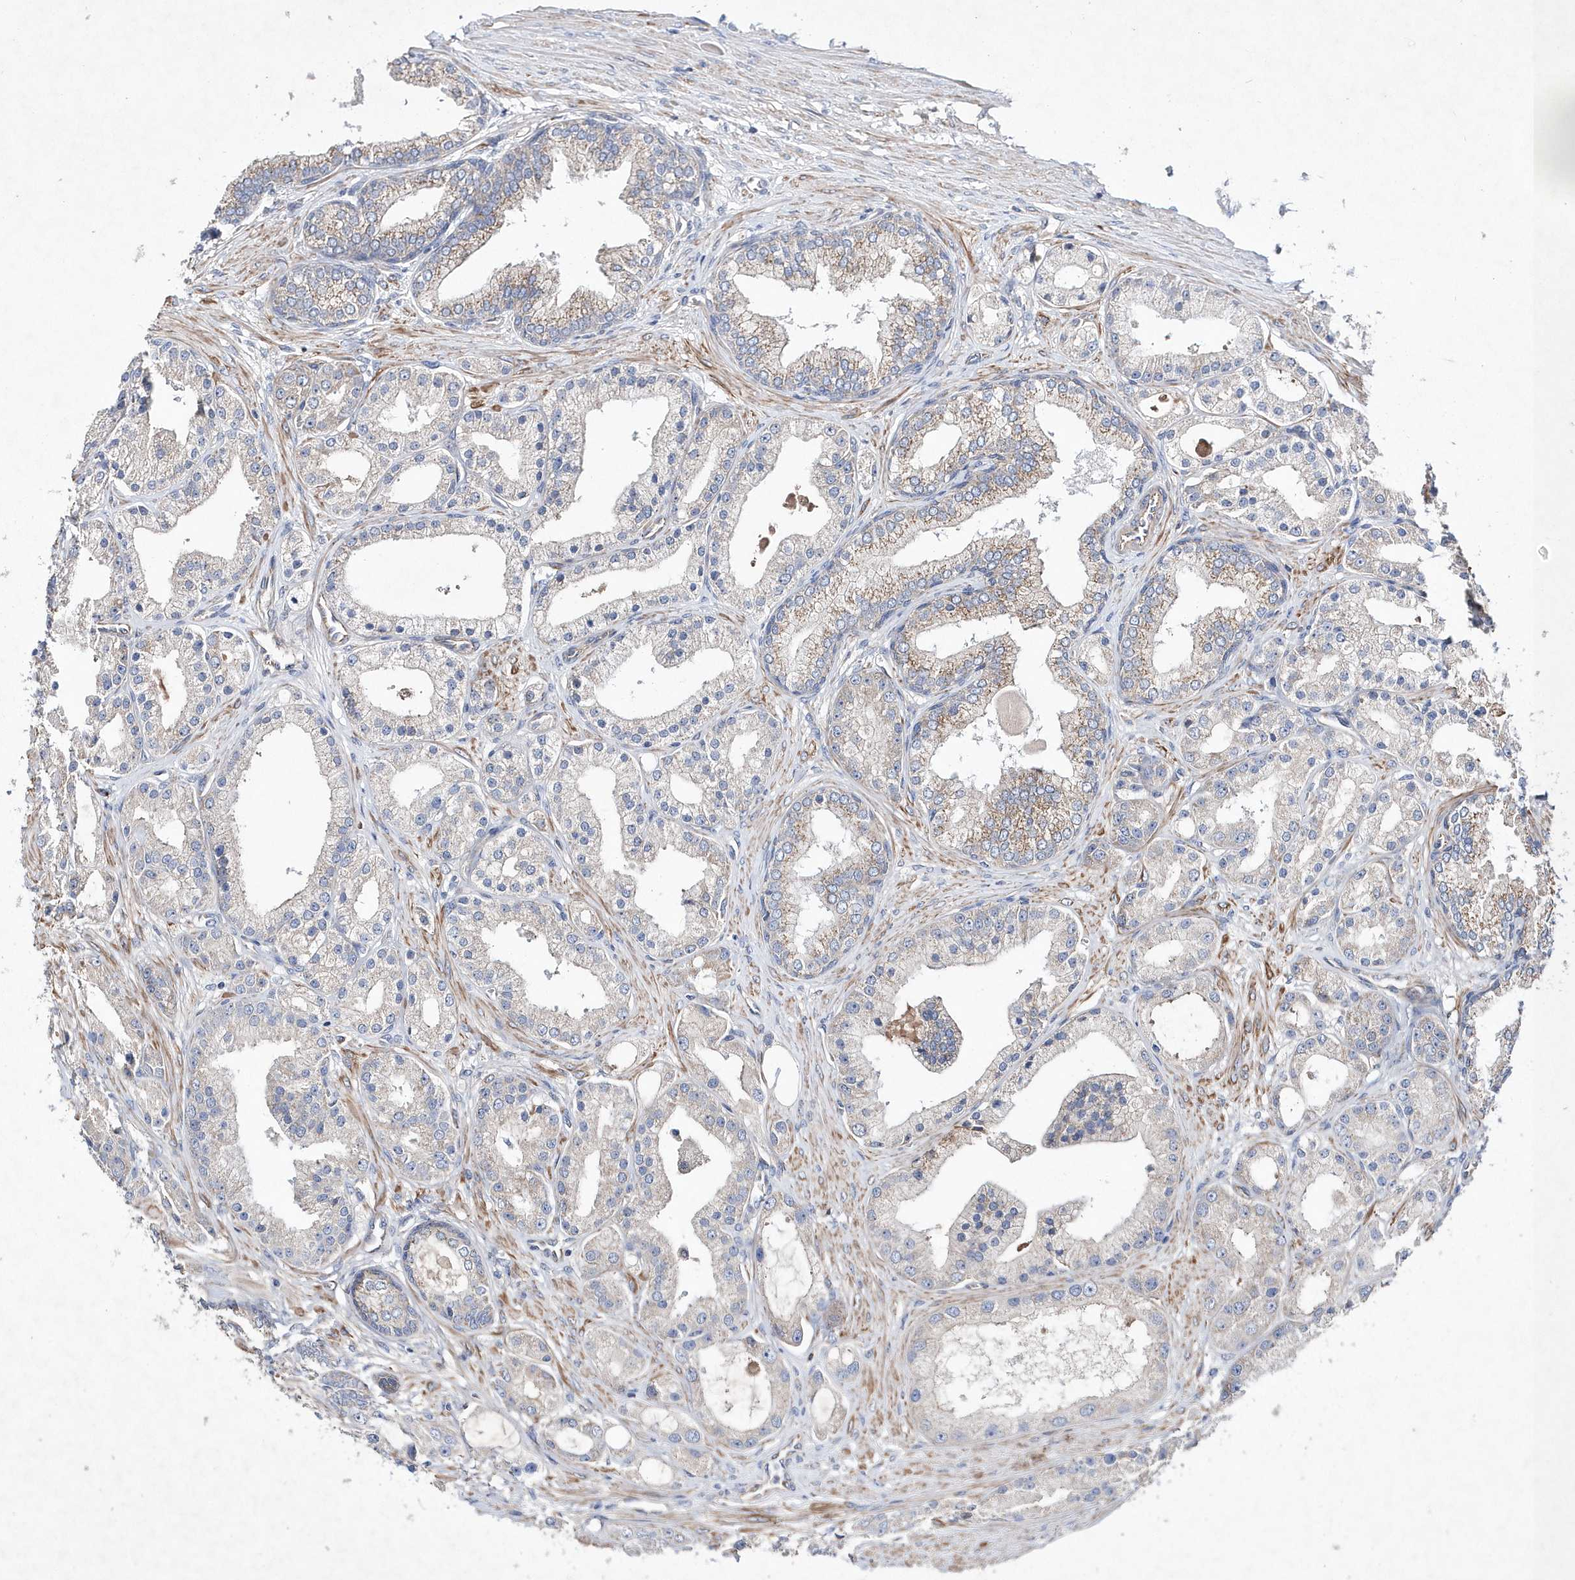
{"staining": {"intensity": "moderate", "quantity": "<25%", "location": "cytoplasmic/membranous"}, "tissue": "prostate cancer", "cell_type": "Tumor cells", "image_type": "cancer", "snomed": [{"axis": "morphology", "description": "Adenocarcinoma, Low grade"}, {"axis": "topography", "description": "Prostate"}], "caption": "An IHC micrograph of tumor tissue is shown. Protein staining in brown labels moderate cytoplasmic/membranous positivity in low-grade adenocarcinoma (prostate) within tumor cells. (brown staining indicates protein expression, while blue staining denotes nuclei).", "gene": "METTL8", "patient": {"sex": "male", "age": 67}}